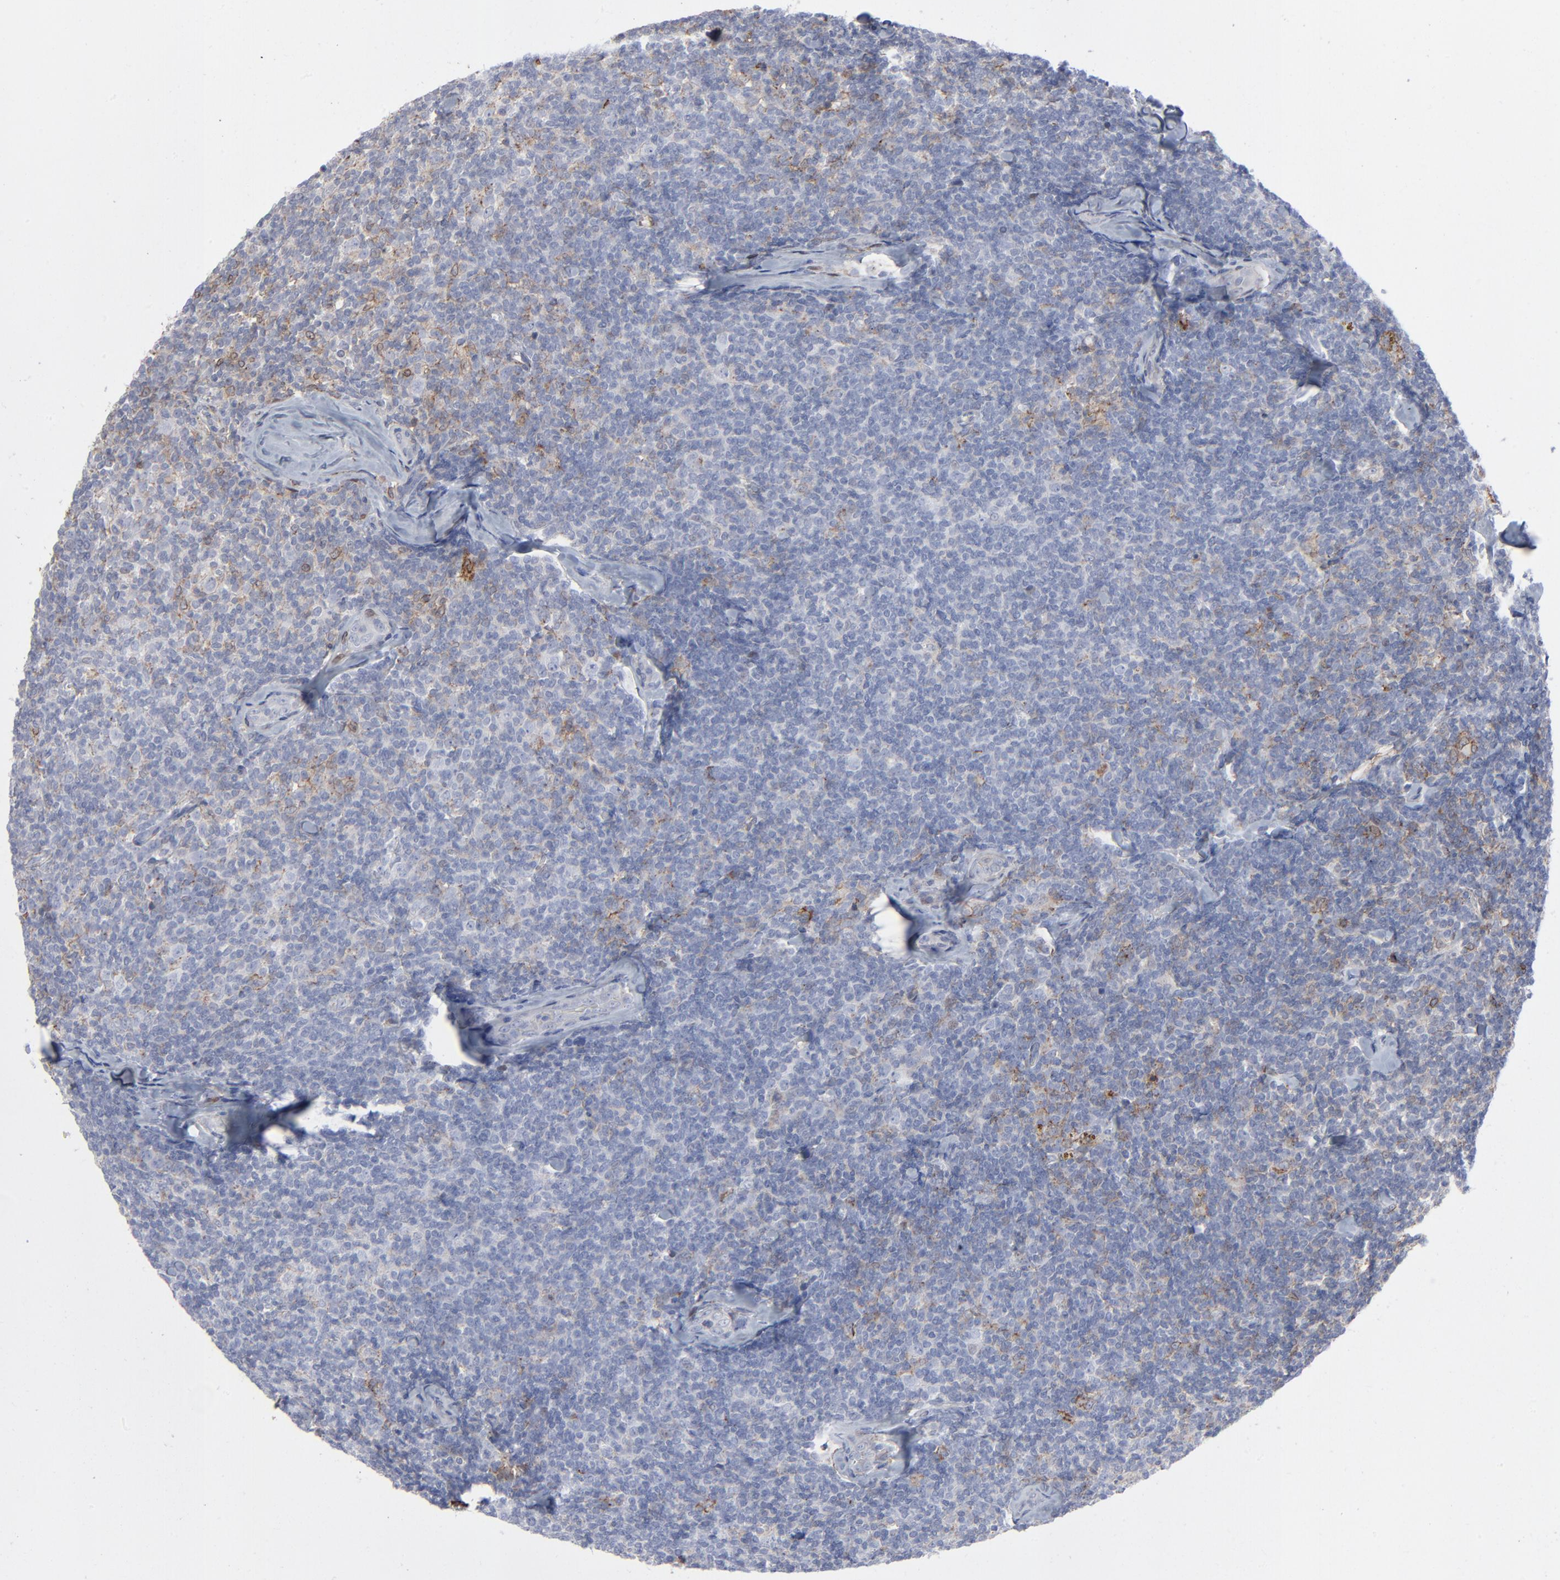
{"staining": {"intensity": "moderate", "quantity": "25%-75%", "location": "cytoplasmic/membranous"}, "tissue": "lymphoma", "cell_type": "Tumor cells", "image_type": "cancer", "snomed": [{"axis": "morphology", "description": "Malignant lymphoma, non-Hodgkin's type, Low grade"}, {"axis": "topography", "description": "Lymph node"}], "caption": "Immunohistochemical staining of lymphoma demonstrates medium levels of moderate cytoplasmic/membranous staining in about 25%-75% of tumor cells.", "gene": "ANXA5", "patient": {"sex": "female", "age": 56}}